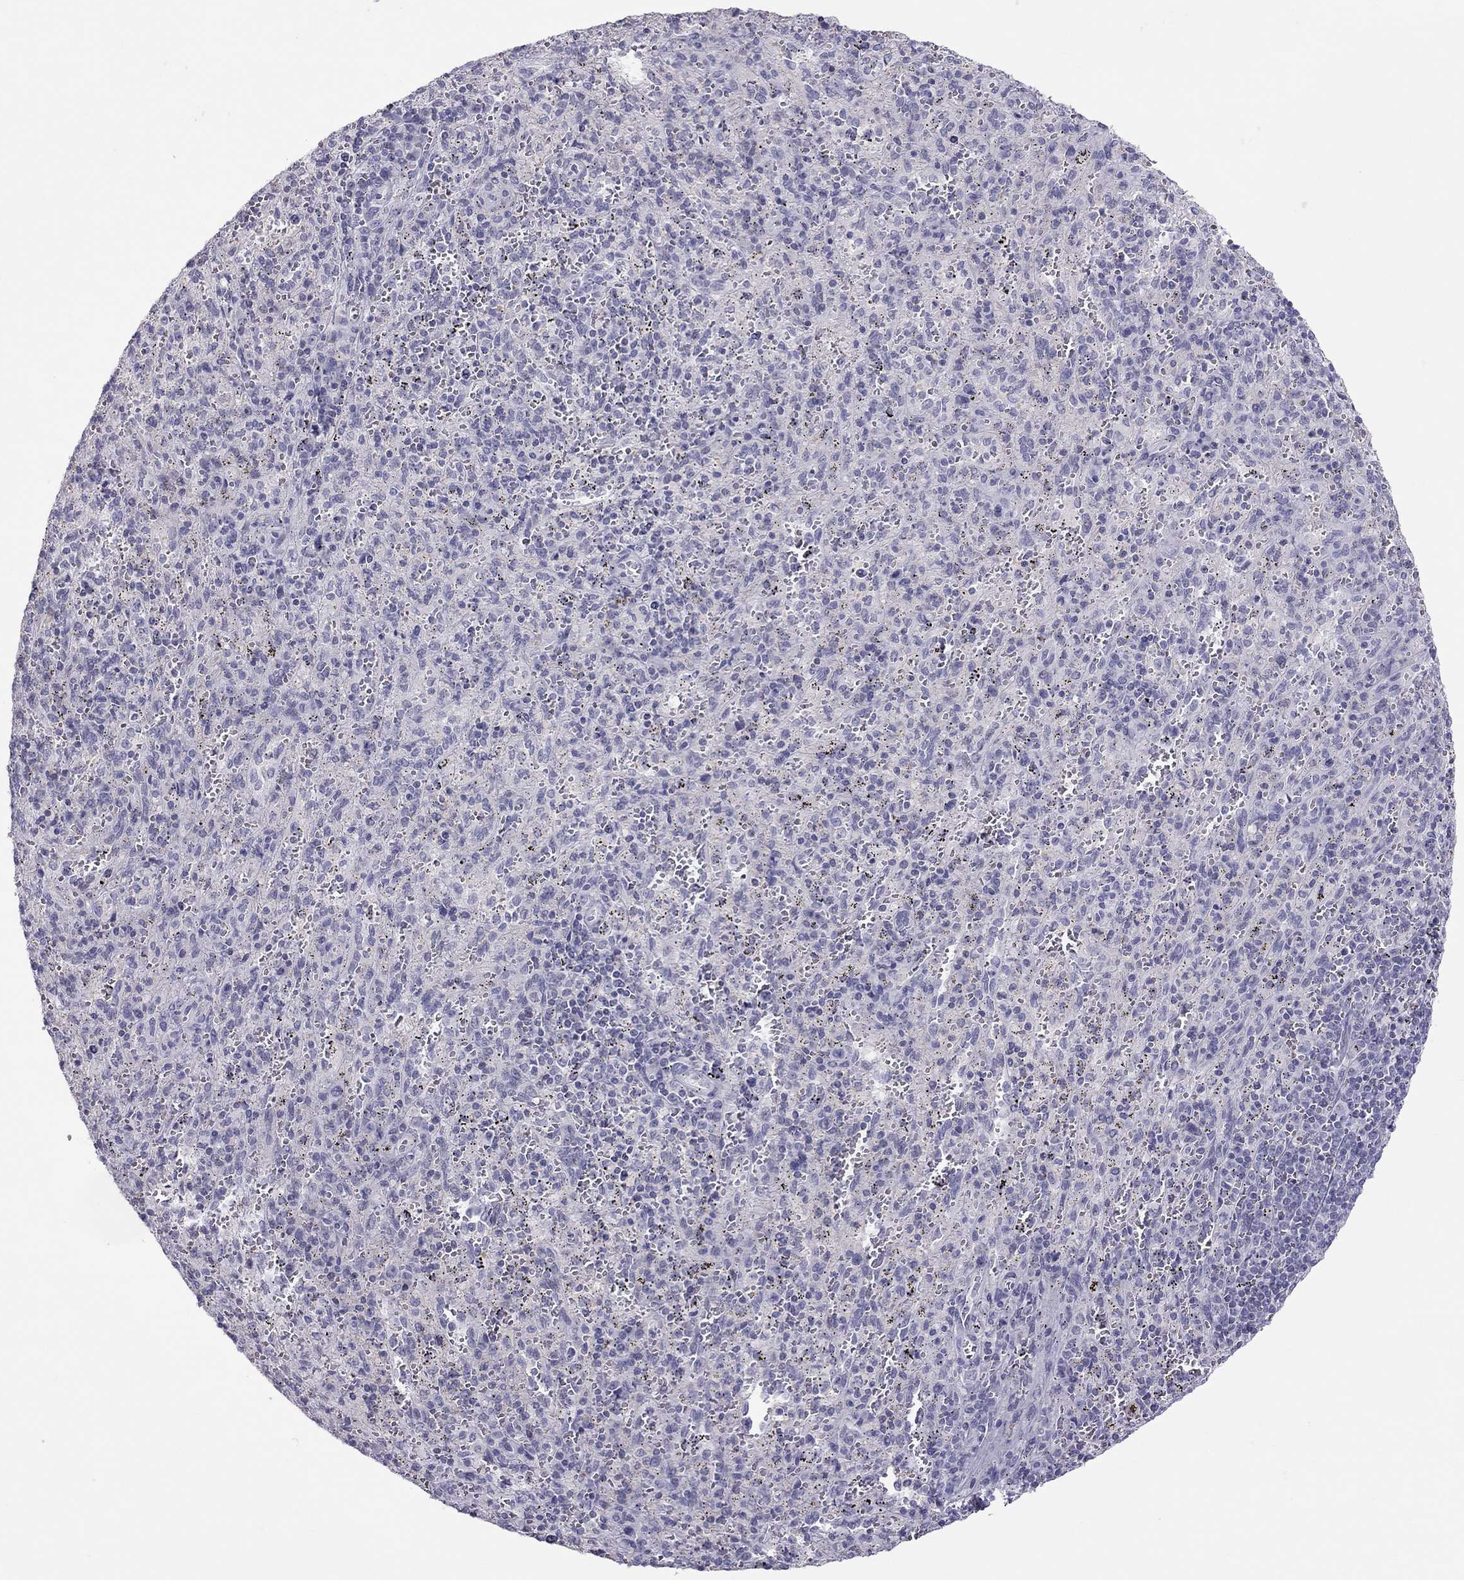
{"staining": {"intensity": "negative", "quantity": "none", "location": "none"}, "tissue": "spleen", "cell_type": "Cells in red pulp", "image_type": "normal", "snomed": [{"axis": "morphology", "description": "Normal tissue, NOS"}, {"axis": "topography", "description": "Spleen"}], "caption": "Cells in red pulp are negative for brown protein staining in benign spleen. (DAB (3,3'-diaminobenzidine) IHC visualized using brightfield microscopy, high magnification).", "gene": "TEX14", "patient": {"sex": "male", "age": 57}}